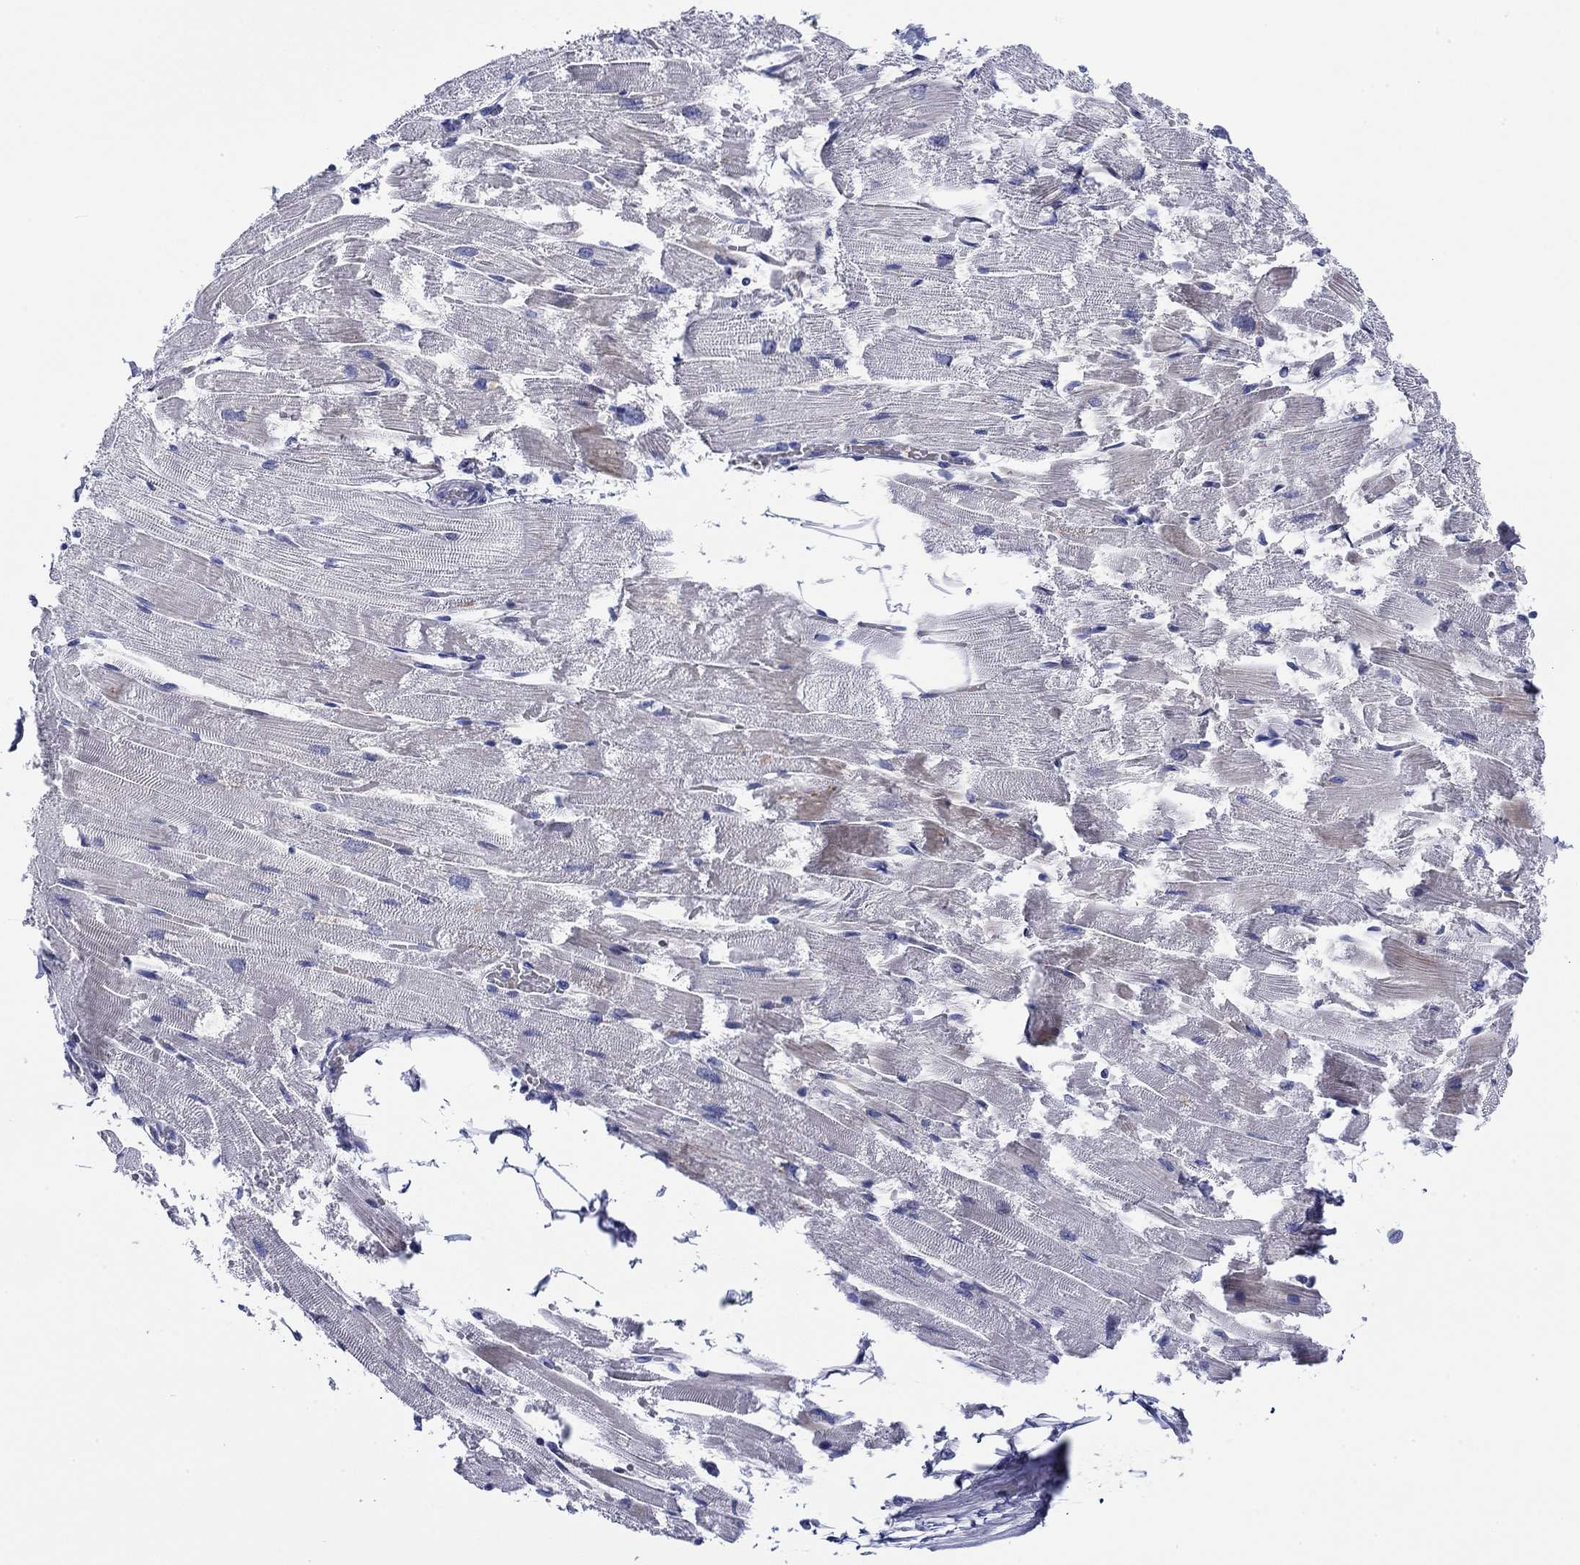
{"staining": {"intensity": "negative", "quantity": "none", "location": "none"}, "tissue": "heart muscle", "cell_type": "Cardiomyocytes", "image_type": "normal", "snomed": [{"axis": "morphology", "description": "Normal tissue, NOS"}, {"axis": "topography", "description": "Heart"}], "caption": "Heart muscle was stained to show a protein in brown. There is no significant staining in cardiomyocytes. The staining is performed using DAB brown chromogen with nuclei counter-stained in using hematoxylin.", "gene": "SVEP1", "patient": {"sex": "female", "age": 52}}